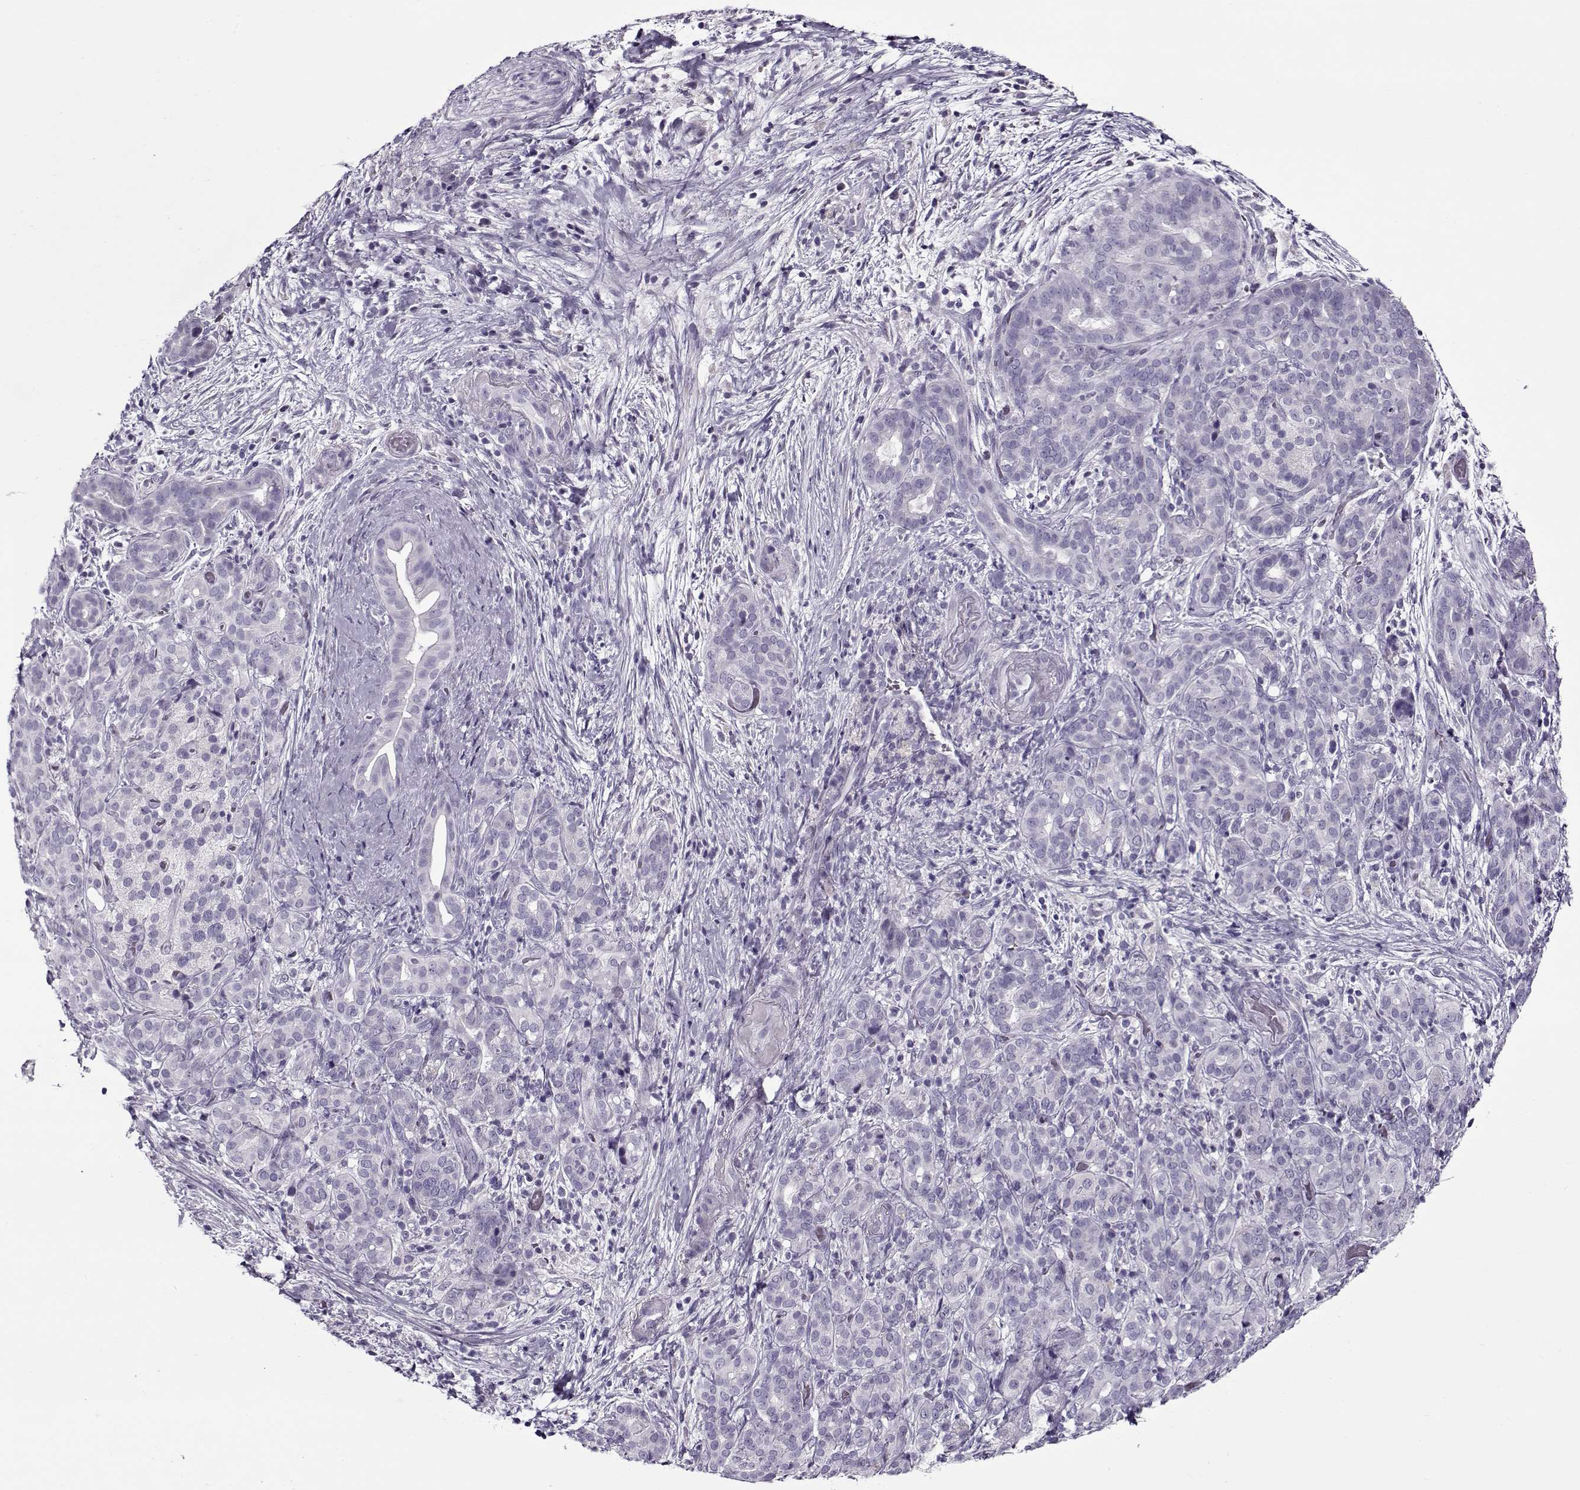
{"staining": {"intensity": "negative", "quantity": "none", "location": "none"}, "tissue": "pancreatic cancer", "cell_type": "Tumor cells", "image_type": "cancer", "snomed": [{"axis": "morphology", "description": "Adenocarcinoma, NOS"}, {"axis": "topography", "description": "Pancreas"}], "caption": "Immunohistochemistry micrograph of neoplastic tissue: pancreatic cancer (adenocarcinoma) stained with DAB (3,3'-diaminobenzidine) shows no significant protein expression in tumor cells.", "gene": "GAGE2A", "patient": {"sex": "male", "age": 44}}